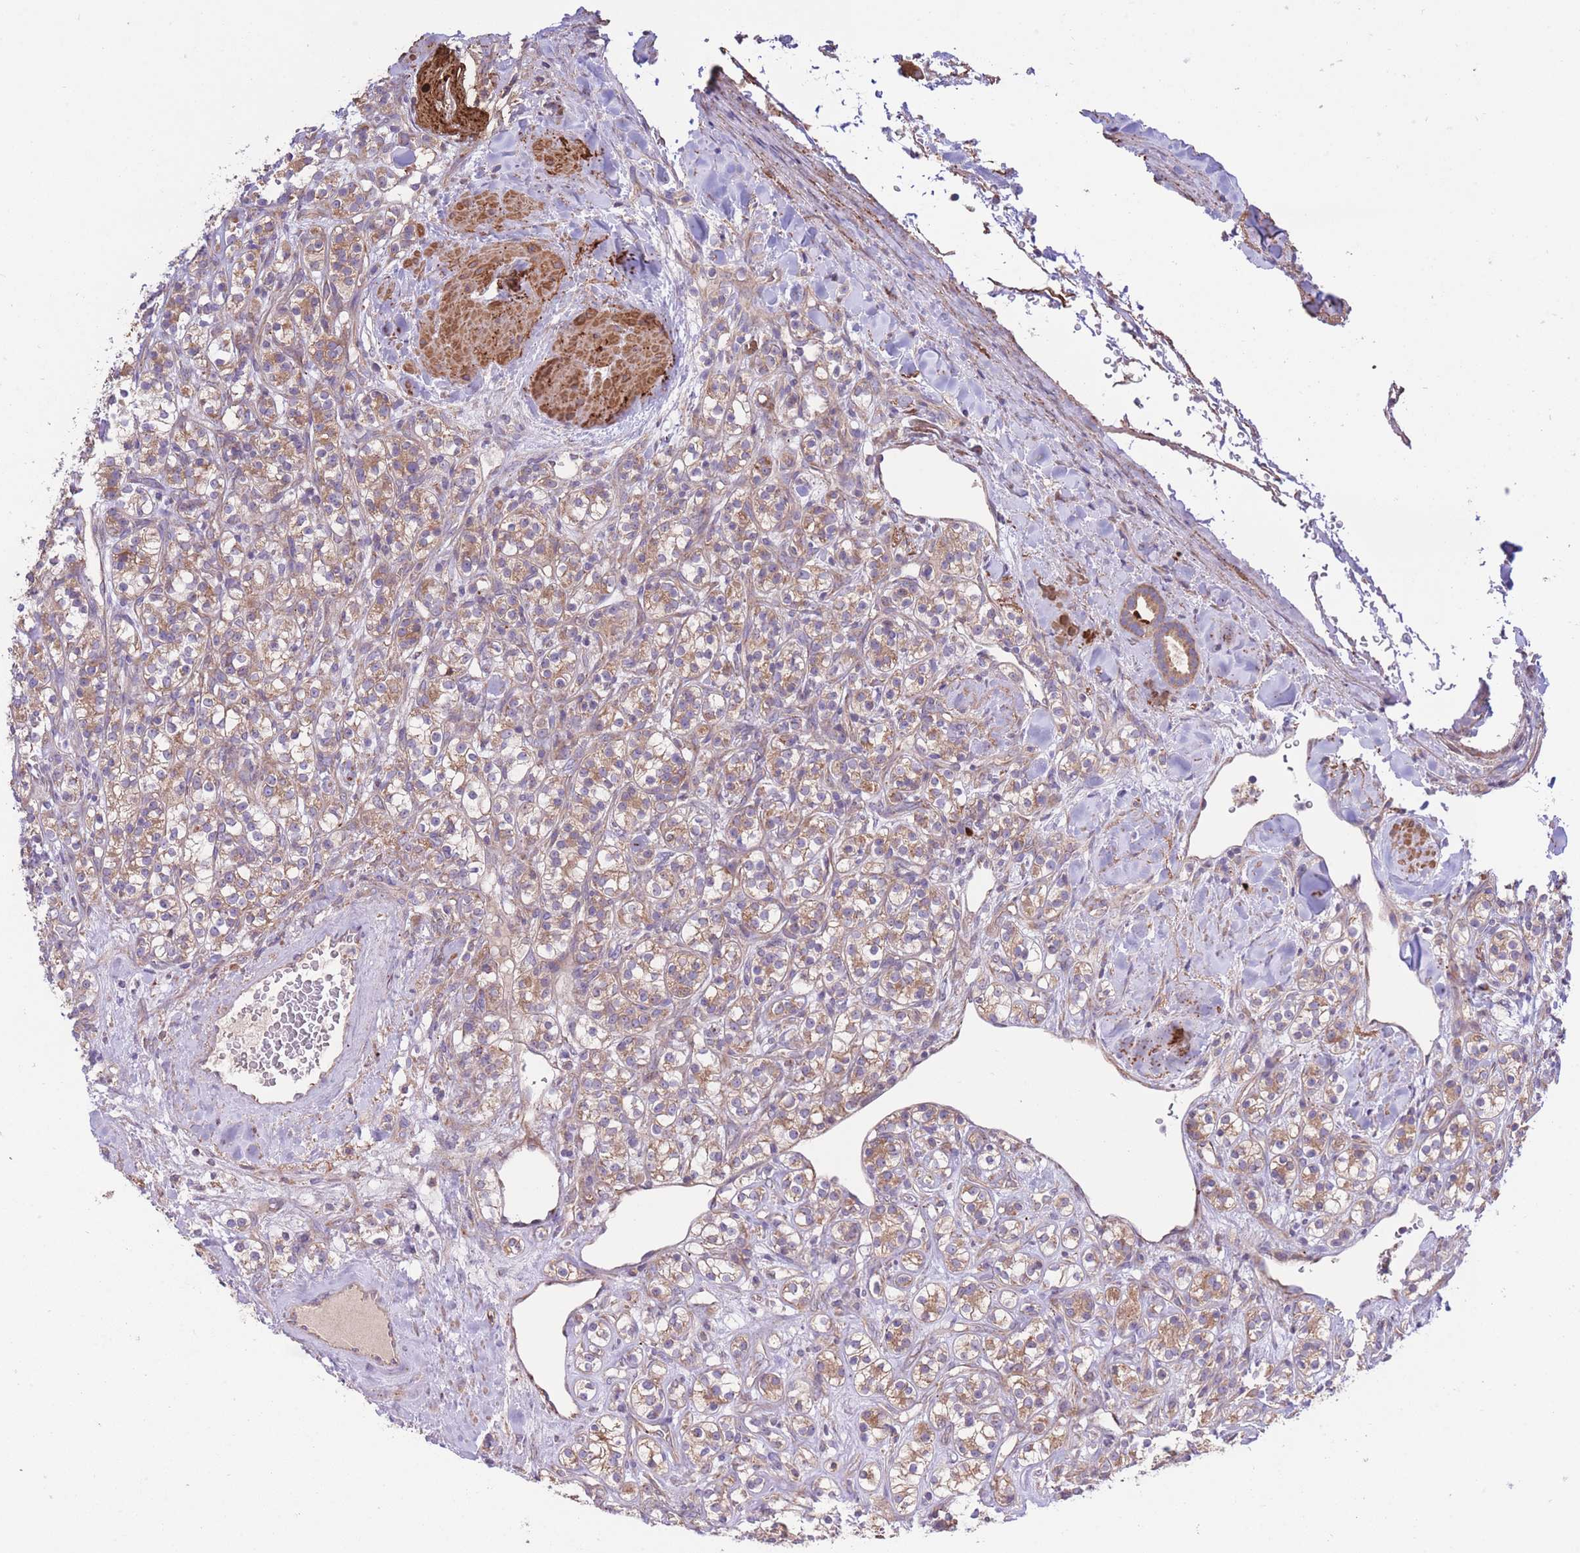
{"staining": {"intensity": "moderate", "quantity": ">75%", "location": "cytoplasmic/membranous"}, "tissue": "renal cancer", "cell_type": "Tumor cells", "image_type": "cancer", "snomed": [{"axis": "morphology", "description": "Adenocarcinoma, NOS"}, {"axis": "topography", "description": "Kidney"}], "caption": "Immunohistochemical staining of human adenocarcinoma (renal) shows moderate cytoplasmic/membranous protein expression in about >75% of tumor cells.", "gene": "ATP13A2", "patient": {"sex": "male", "age": 77}}